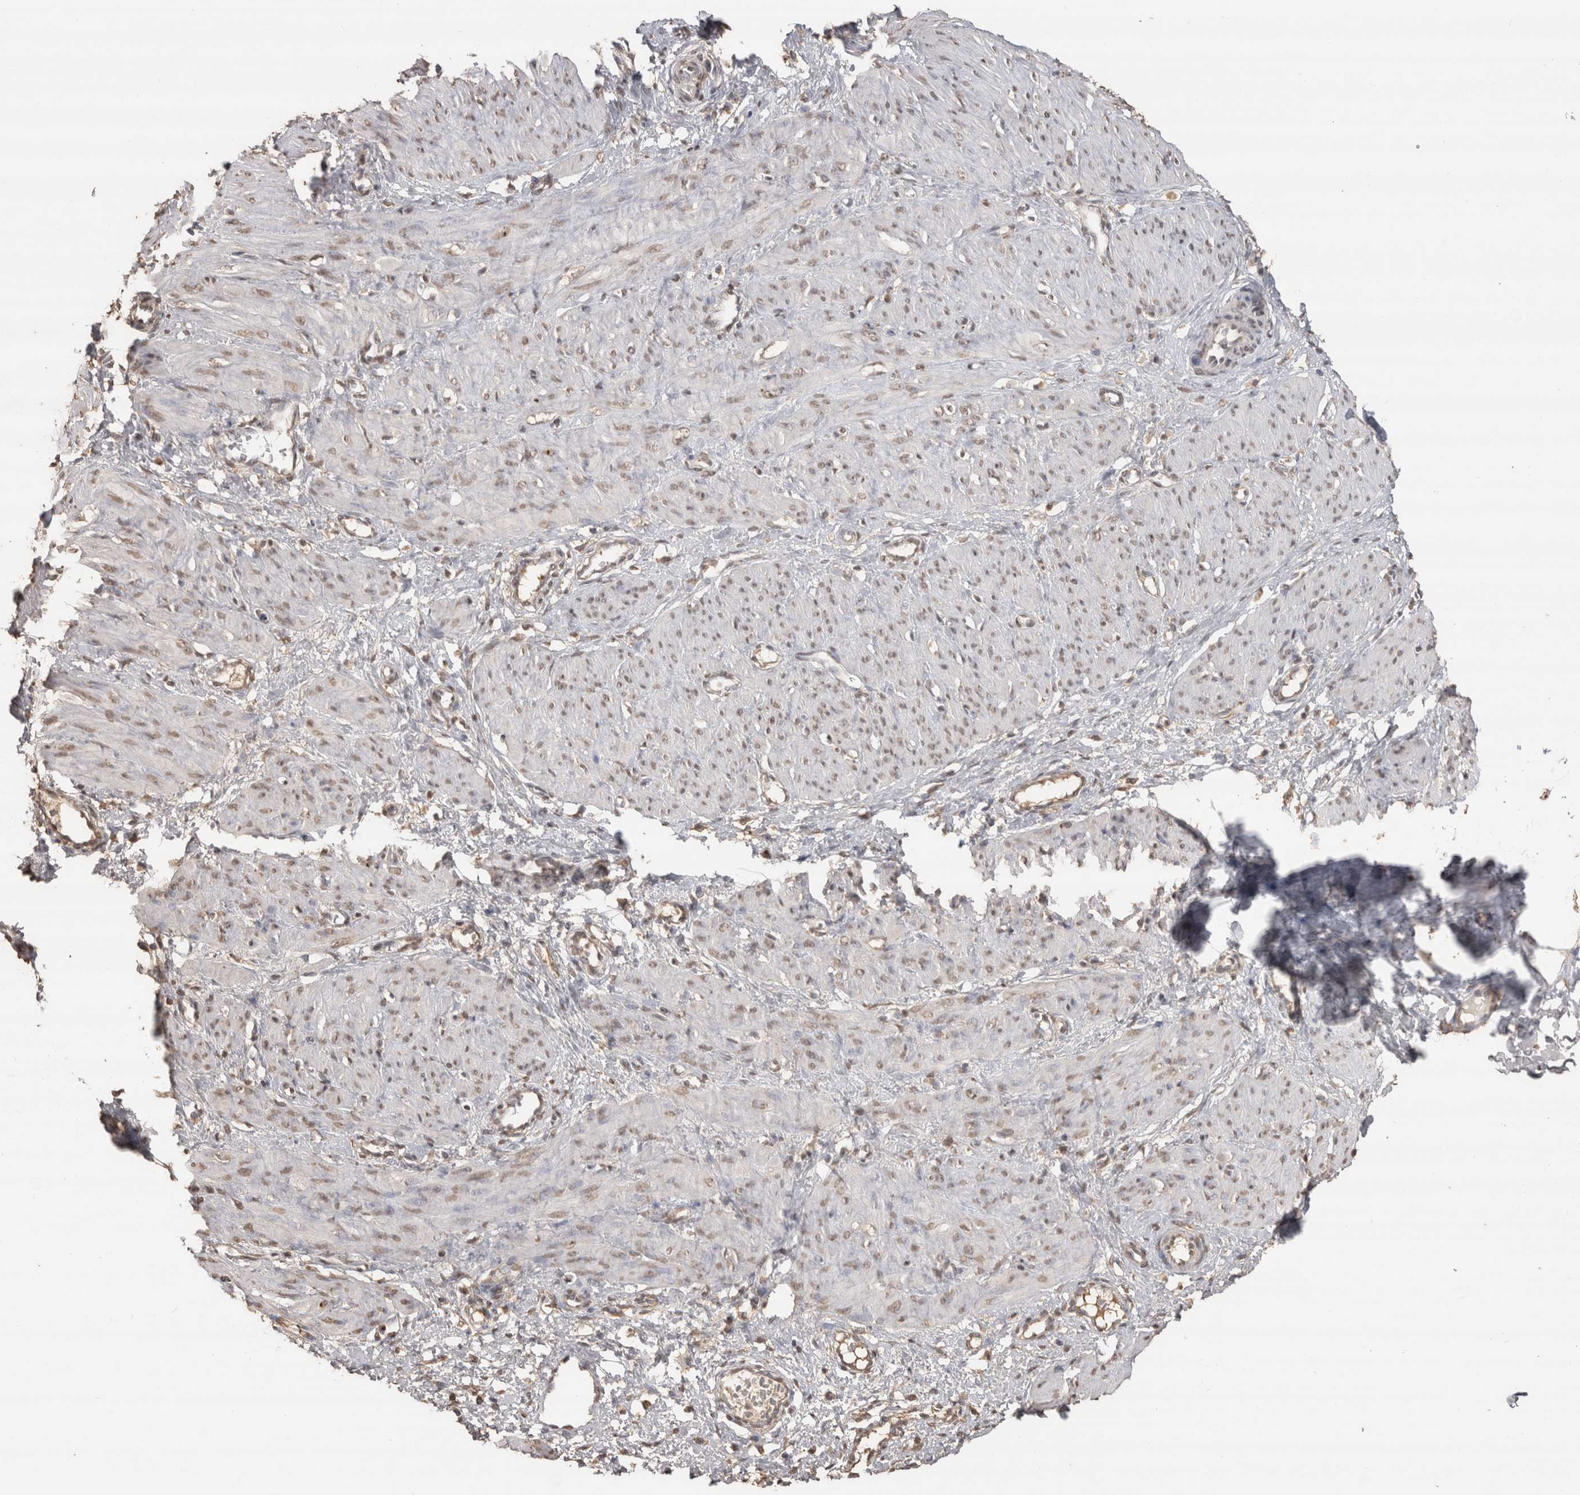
{"staining": {"intensity": "weak", "quantity": "25%-75%", "location": "nuclear"}, "tissue": "smooth muscle", "cell_type": "Smooth muscle cells", "image_type": "normal", "snomed": [{"axis": "morphology", "description": "Normal tissue, NOS"}, {"axis": "topography", "description": "Endometrium"}], "caption": "Approximately 25%-75% of smooth muscle cells in benign human smooth muscle show weak nuclear protein staining as visualized by brown immunohistochemical staining.", "gene": "CRELD2", "patient": {"sex": "female", "age": 33}}